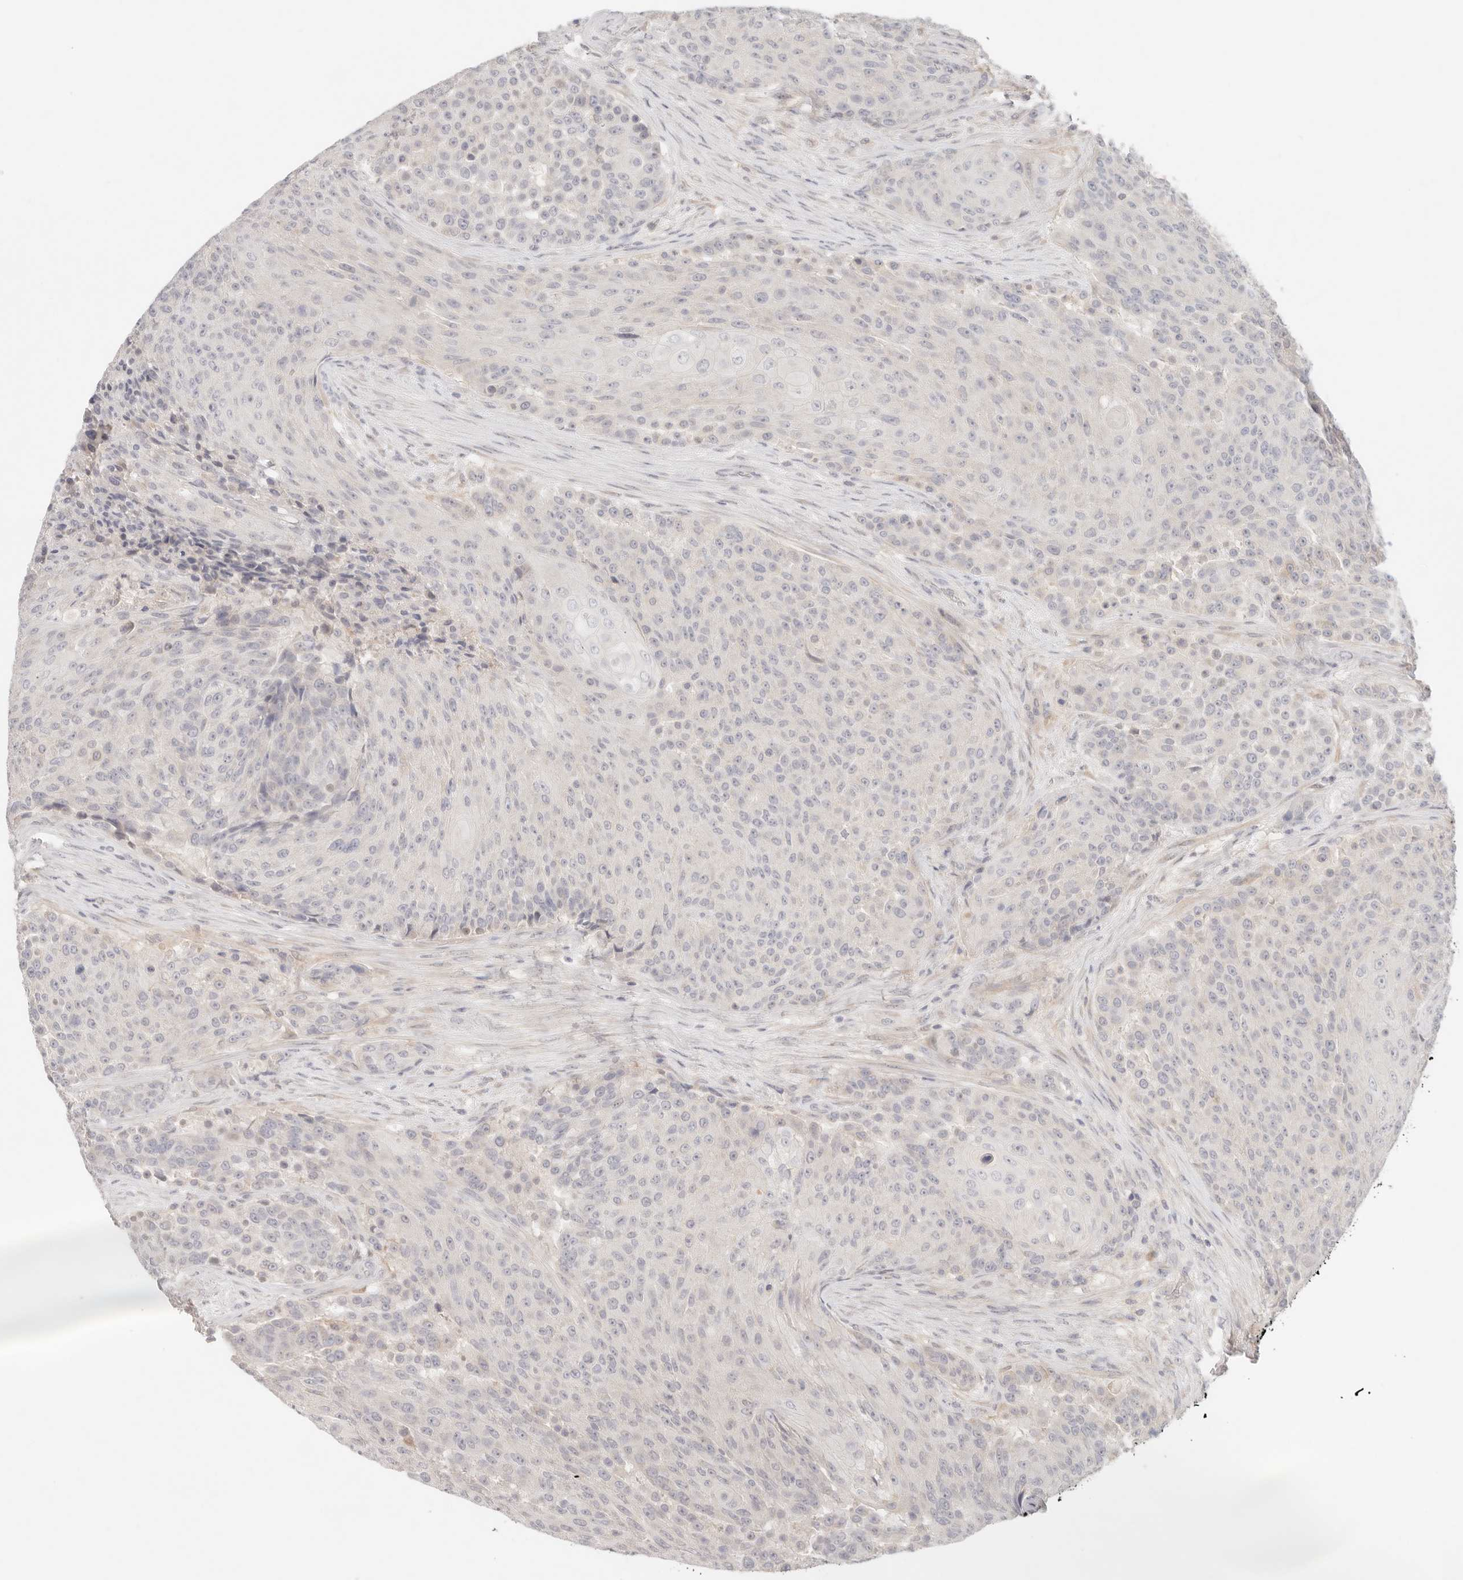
{"staining": {"intensity": "negative", "quantity": "none", "location": "none"}, "tissue": "urothelial cancer", "cell_type": "Tumor cells", "image_type": "cancer", "snomed": [{"axis": "morphology", "description": "Urothelial carcinoma, High grade"}, {"axis": "topography", "description": "Urinary bladder"}], "caption": "A histopathology image of high-grade urothelial carcinoma stained for a protein demonstrates no brown staining in tumor cells.", "gene": "SPHK1", "patient": {"sex": "female", "age": 63}}